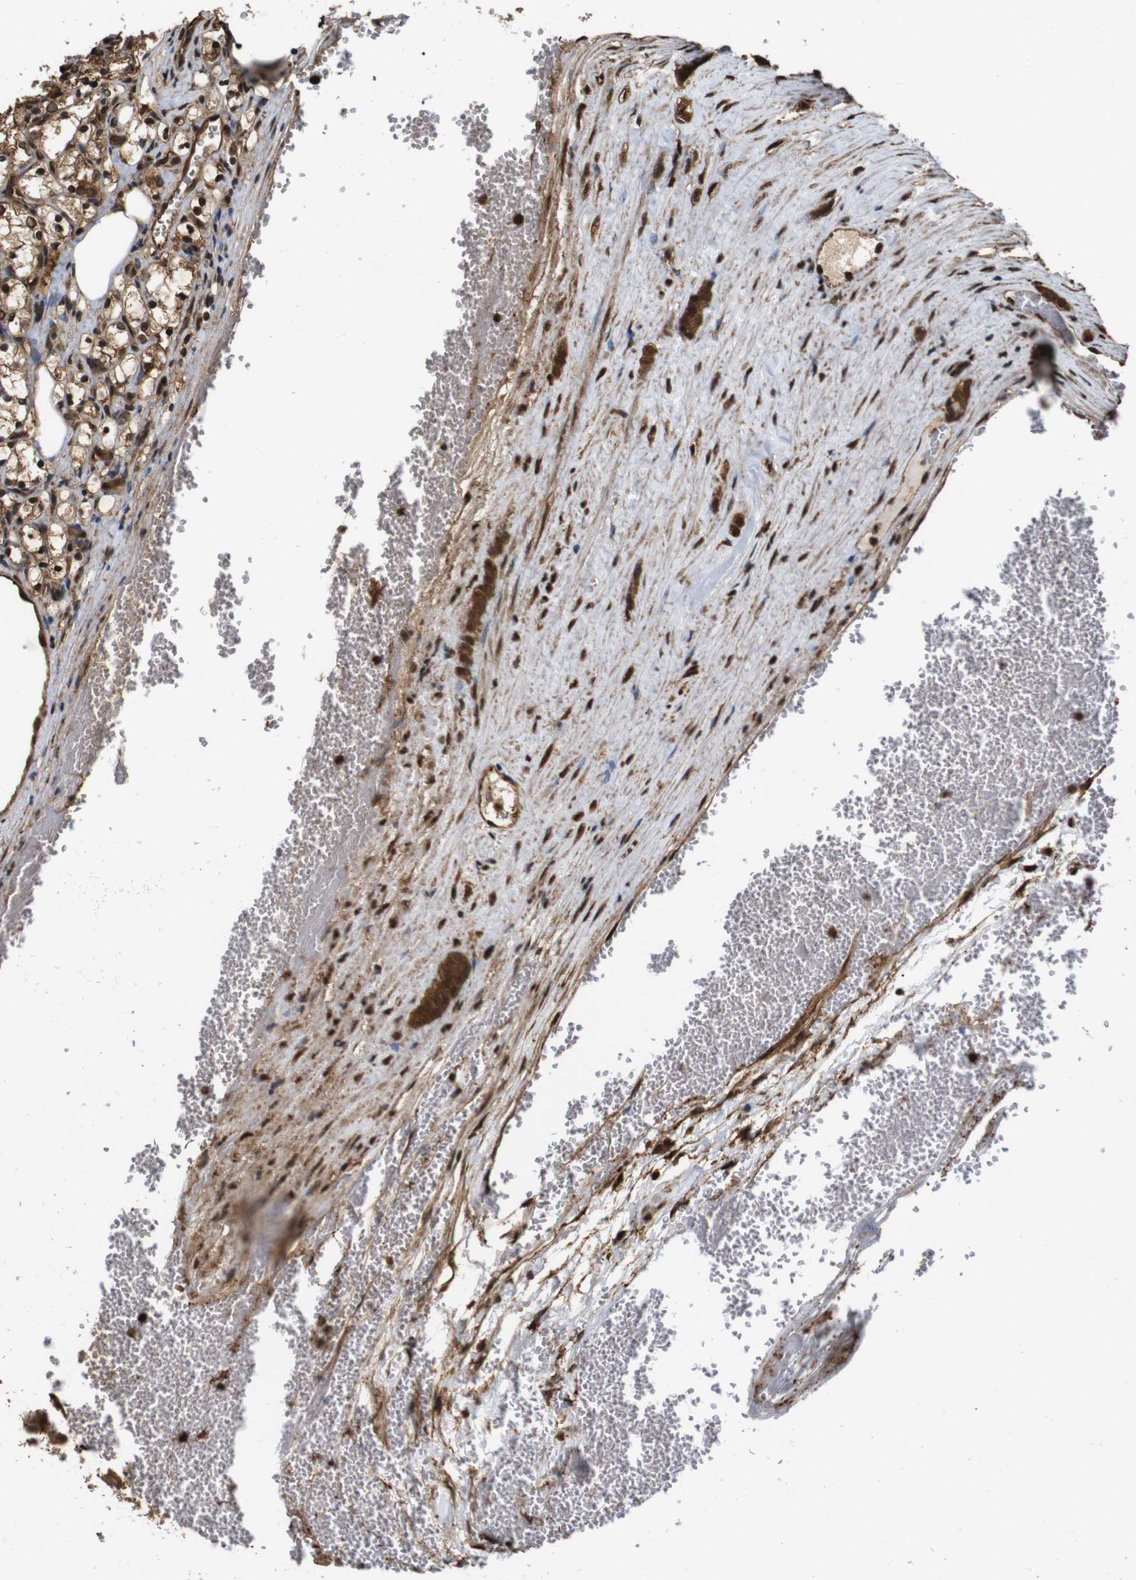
{"staining": {"intensity": "strong", "quantity": ">75%", "location": "cytoplasmic/membranous,nuclear"}, "tissue": "renal cancer", "cell_type": "Tumor cells", "image_type": "cancer", "snomed": [{"axis": "morphology", "description": "Adenocarcinoma, NOS"}, {"axis": "topography", "description": "Kidney"}], "caption": "Immunohistochemical staining of human adenocarcinoma (renal) shows strong cytoplasmic/membranous and nuclear protein expression in approximately >75% of tumor cells.", "gene": "VCP", "patient": {"sex": "female", "age": 69}}